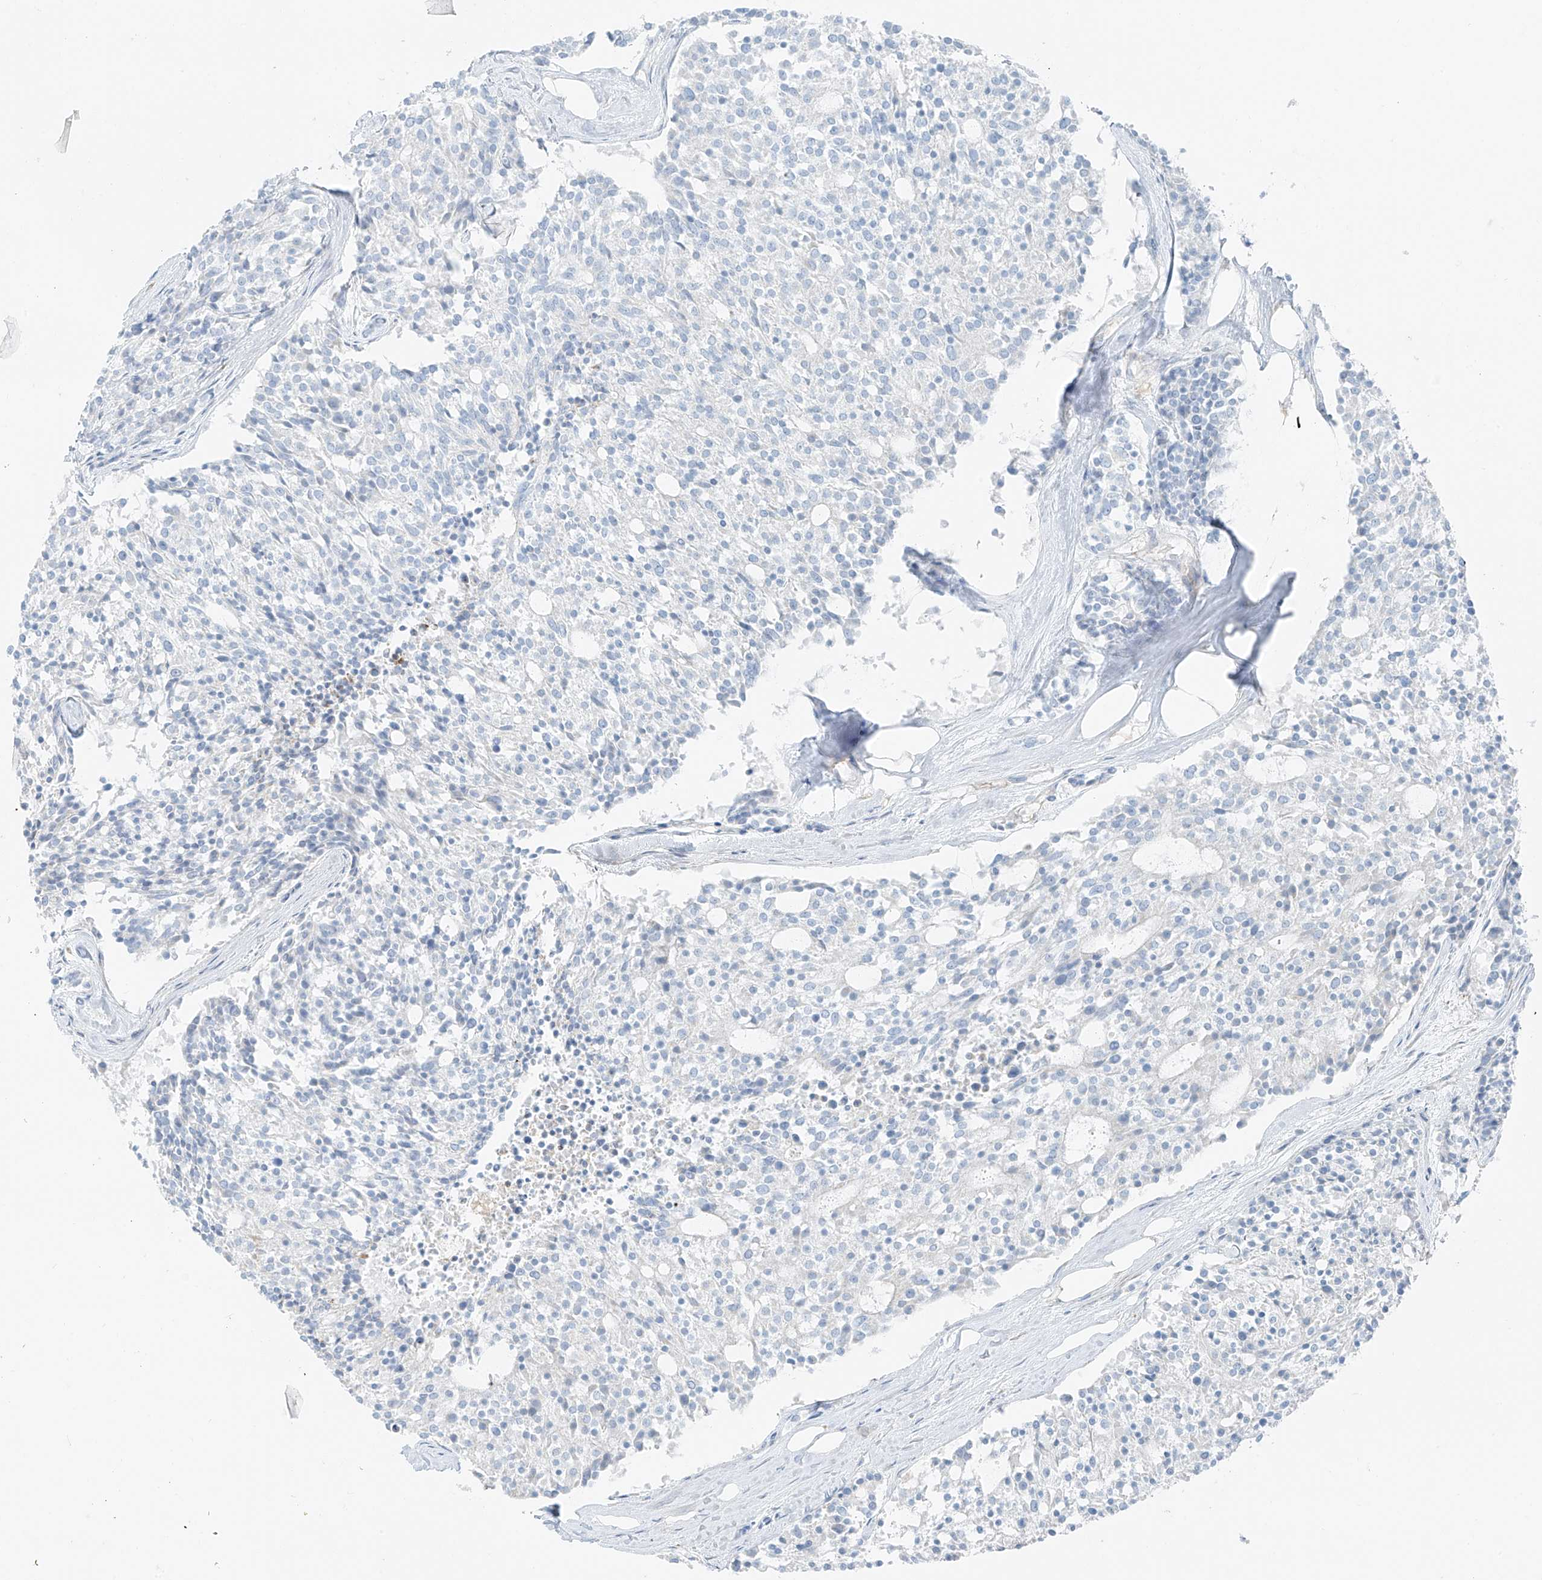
{"staining": {"intensity": "negative", "quantity": "none", "location": "none"}, "tissue": "carcinoid", "cell_type": "Tumor cells", "image_type": "cancer", "snomed": [{"axis": "morphology", "description": "Carcinoid, malignant, NOS"}, {"axis": "topography", "description": "Pancreas"}], "caption": "DAB (3,3'-diaminobenzidine) immunohistochemical staining of human malignant carcinoid reveals no significant expression in tumor cells. The staining was performed using DAB to visualize the protein expression in brown, while the nuclei were stained in blue with hematoxylin (Magnification: 20x).", "gene": "FSTL1", "patient": {"sex": "female", "age": 54}}